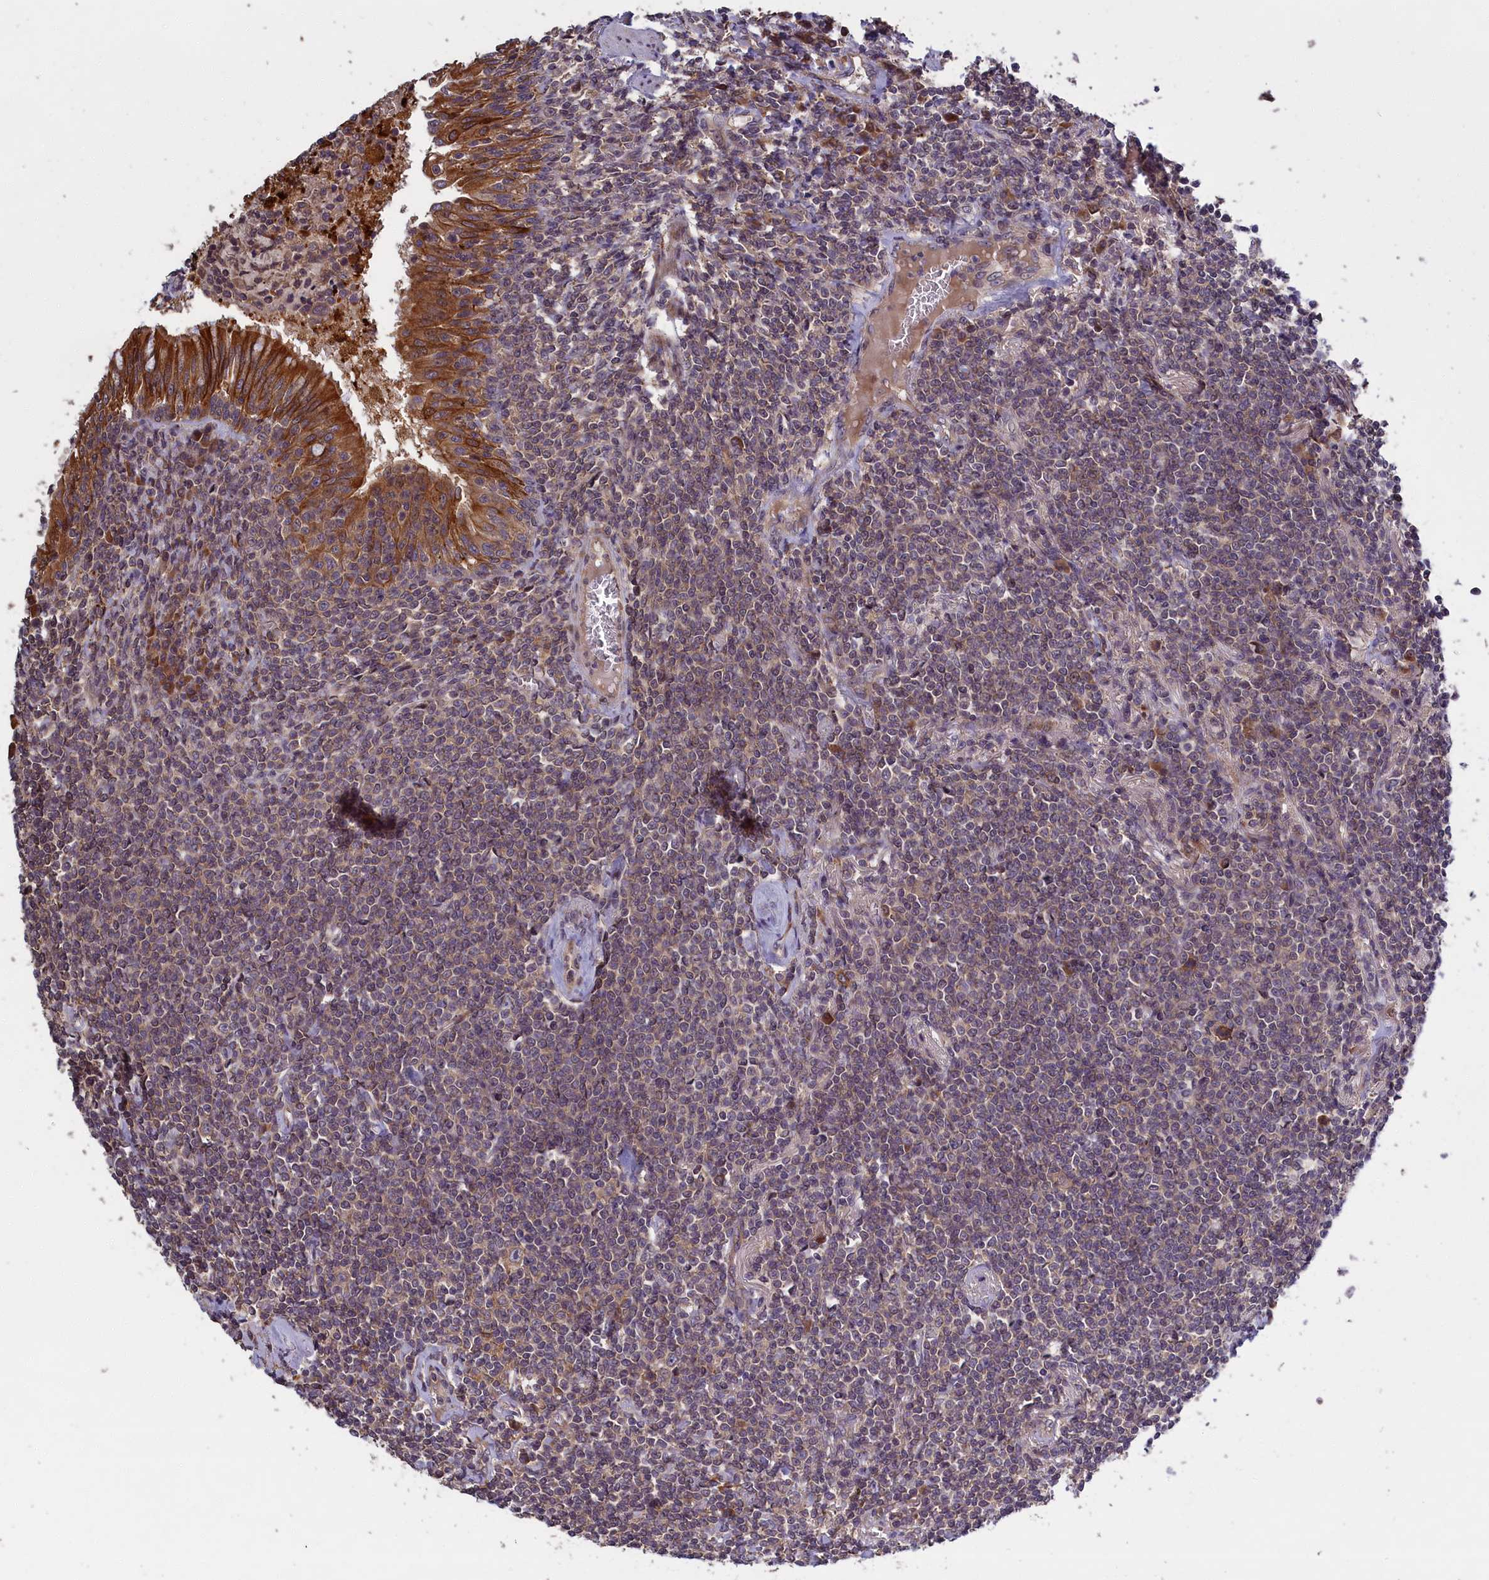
{"staining": {"intensity": "weak", "quantity": "25%-75%", "location": "nuclear"}, "tissue": "lymphoma", "cell_type": "Tumor cells", "image_type": "cancer", "snomed": [{"axis": "morphology", "description": "Malignant lymphoma, non-Hodgkin's type, Low grade"}, {"axis": "topography", "description": "Lung"}], "caption": "Lymphoma stained with IHC shows weak nuclear expression in approximately 25%-75% of tumor cells.", "gene": "DENND1B", "patient": {"sex": "female", "age": 71}}